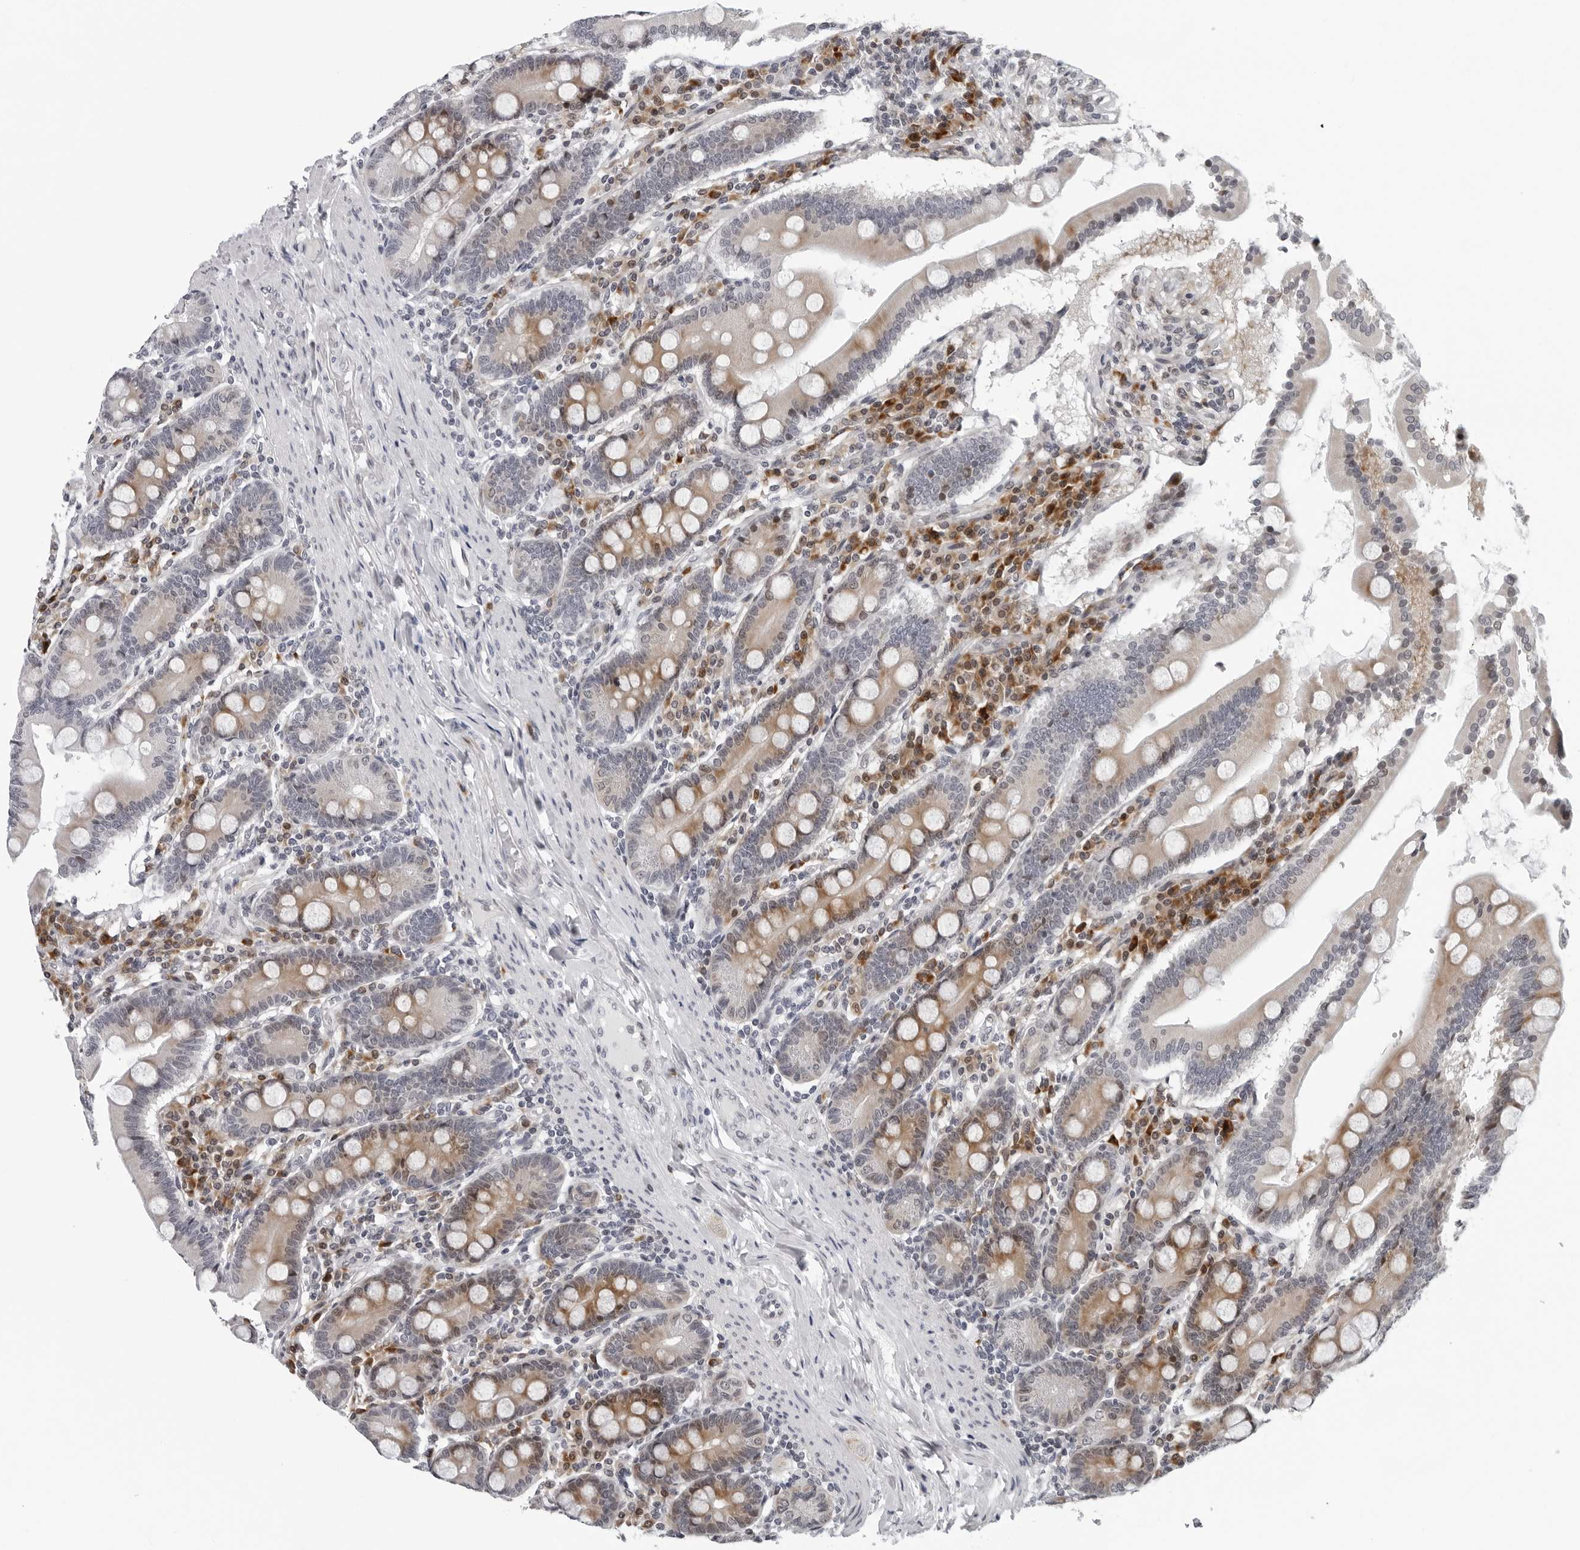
{"staining": {"intensity": "moderate", "quantity": "25%-75%", "location": "cytoplasmic/membranous"}, "tissue": "duodenum", "cell_type": "Glandular cells", "image_type": "normal", "snomed": [{"axis": "morphology", "description": "Normal tissue, NOS"}, {"axis": "topography", "description": "Duodenum"}], "caption": "High-magnification brightfield microscopy of normal duodenum stained with DAB (3,3'-diaminobenzidine) (brown) and counterstained with hematoxylin (blue). glandular cells exhibit moderate cytoplasmic/membranous staining is appreciated in approximately25%-75% of cells.", "gene": "PIP4K2C", "patient": {"sex": "male", "age": 50}}